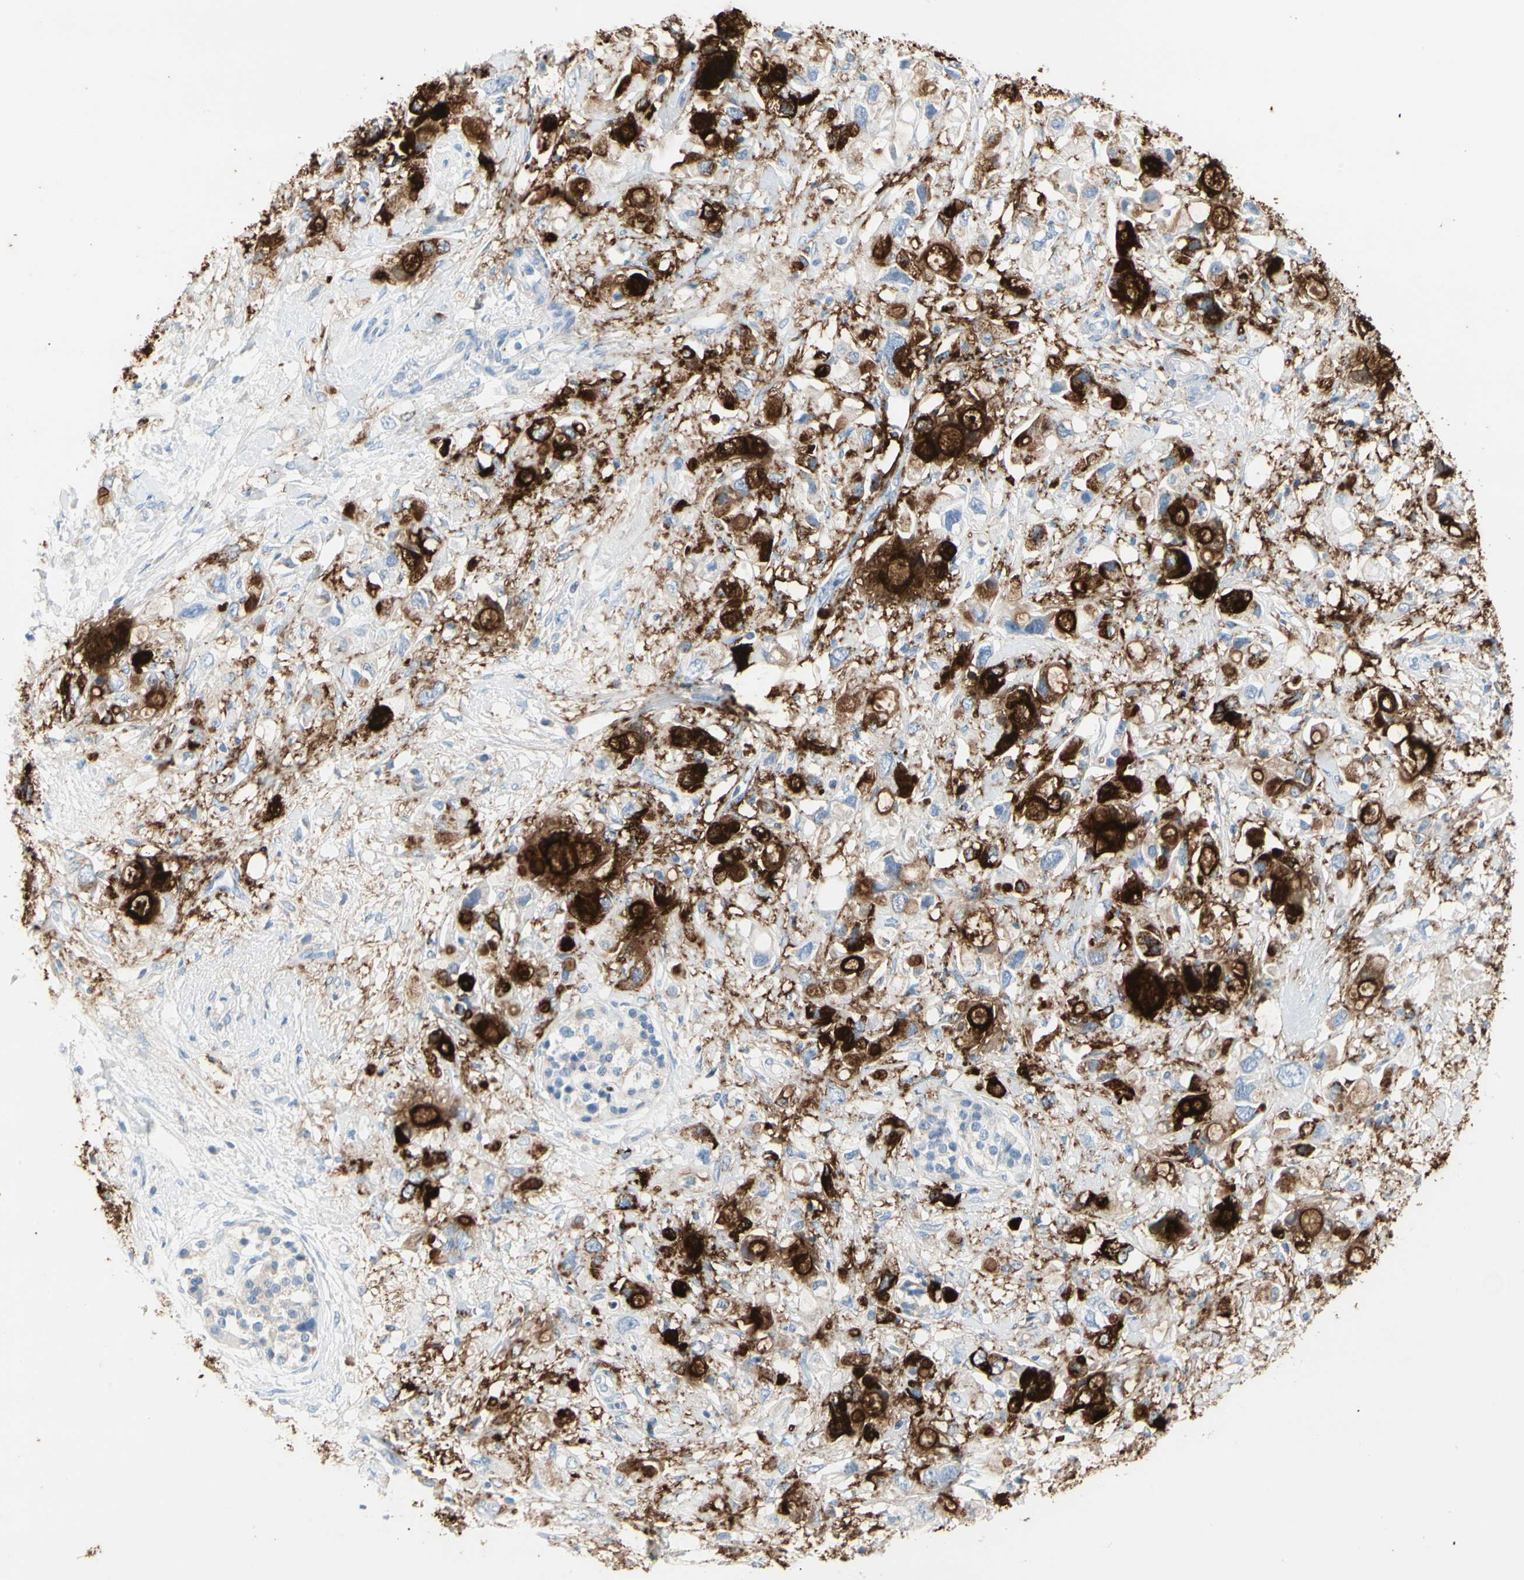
{"staining": {"intensity": "strong", "quantity": "25%-75%", "location": "cytoplasmic/membranous"}, "tissue": "pancreatic cancer", "cell_type": "Tumor cells", "image_type": "cancer", "snomed": [{"axis": "morphology", "description": "Adenocarcinoma, NOS"}, {"axis": "topography", "description": "Pancreas"}], "caption": "Immunohistochemistry (DAB (3,3'-diaminobenzidine)) staining of pancreatic cancer displays strong cytoplasmic/membranous protein expression in about 25%-75% of tumor cells.", "gene": "CLEC4A", "patient": {"sex": "female", "age": 56}}